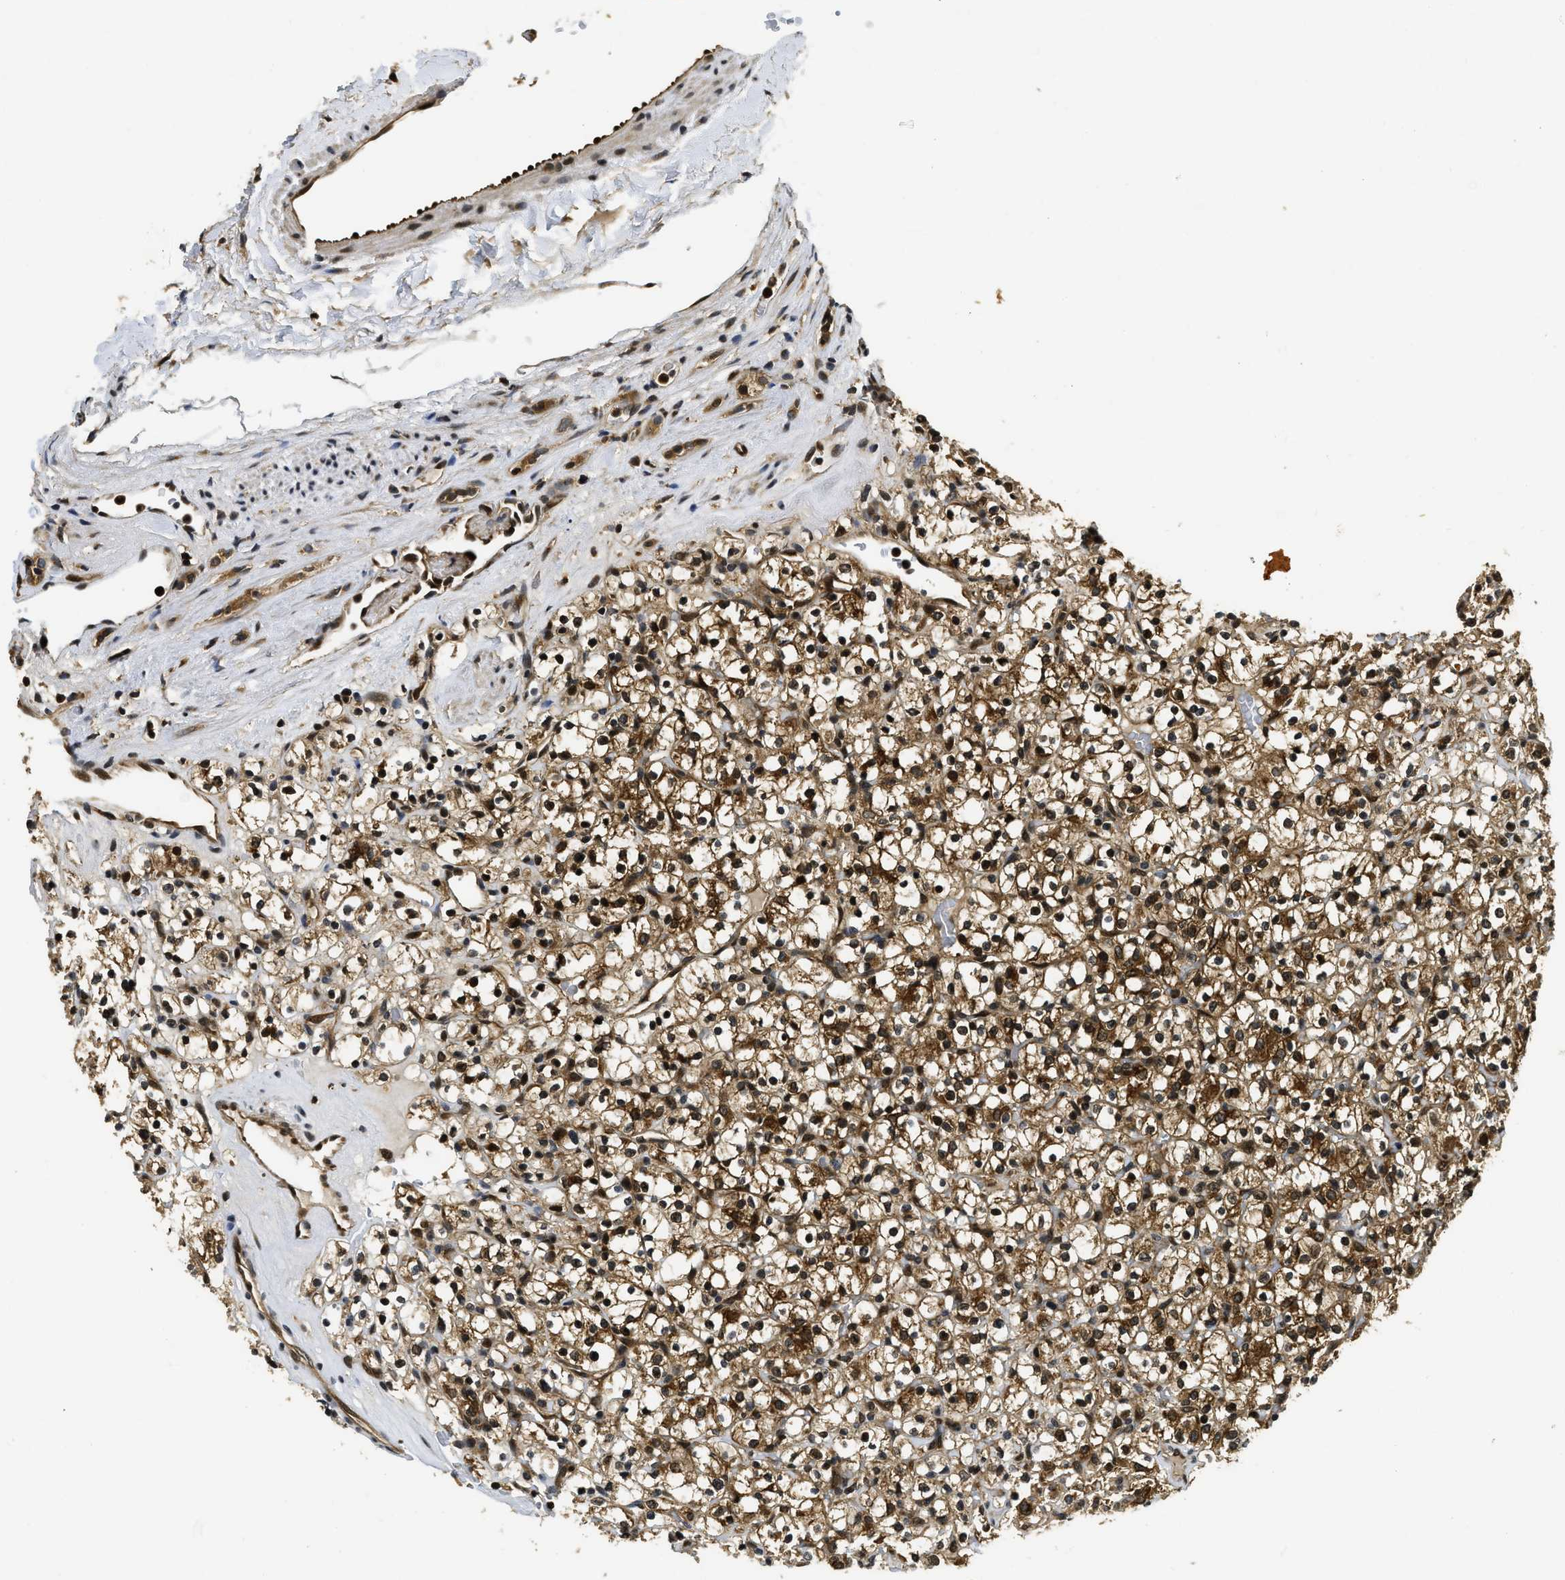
{"staining": {"intensity": "strong", "quantity": ">75%", "location": "cytoplasmic/membranous,nuclear"}, "tissue": "renal cancer", "cell_type": "Tumor cells", "image_type": "cancer", "snomed": [{"axis": "morphology", "description": "Normal tissue, NOS"}, {"axis": "morphology", "description": "Adenocarcinoma, NOS"}, {"axis": "topography", "description": "Kidney"}], "caption": "The micrograph reveals staining of renal cancer, revealing strong cytoplasmic/membranous and nuclear protein expression (brown color) within tumor cells.", "gene": "ADSL", "patient": {"sex": "female", "age": 72}}